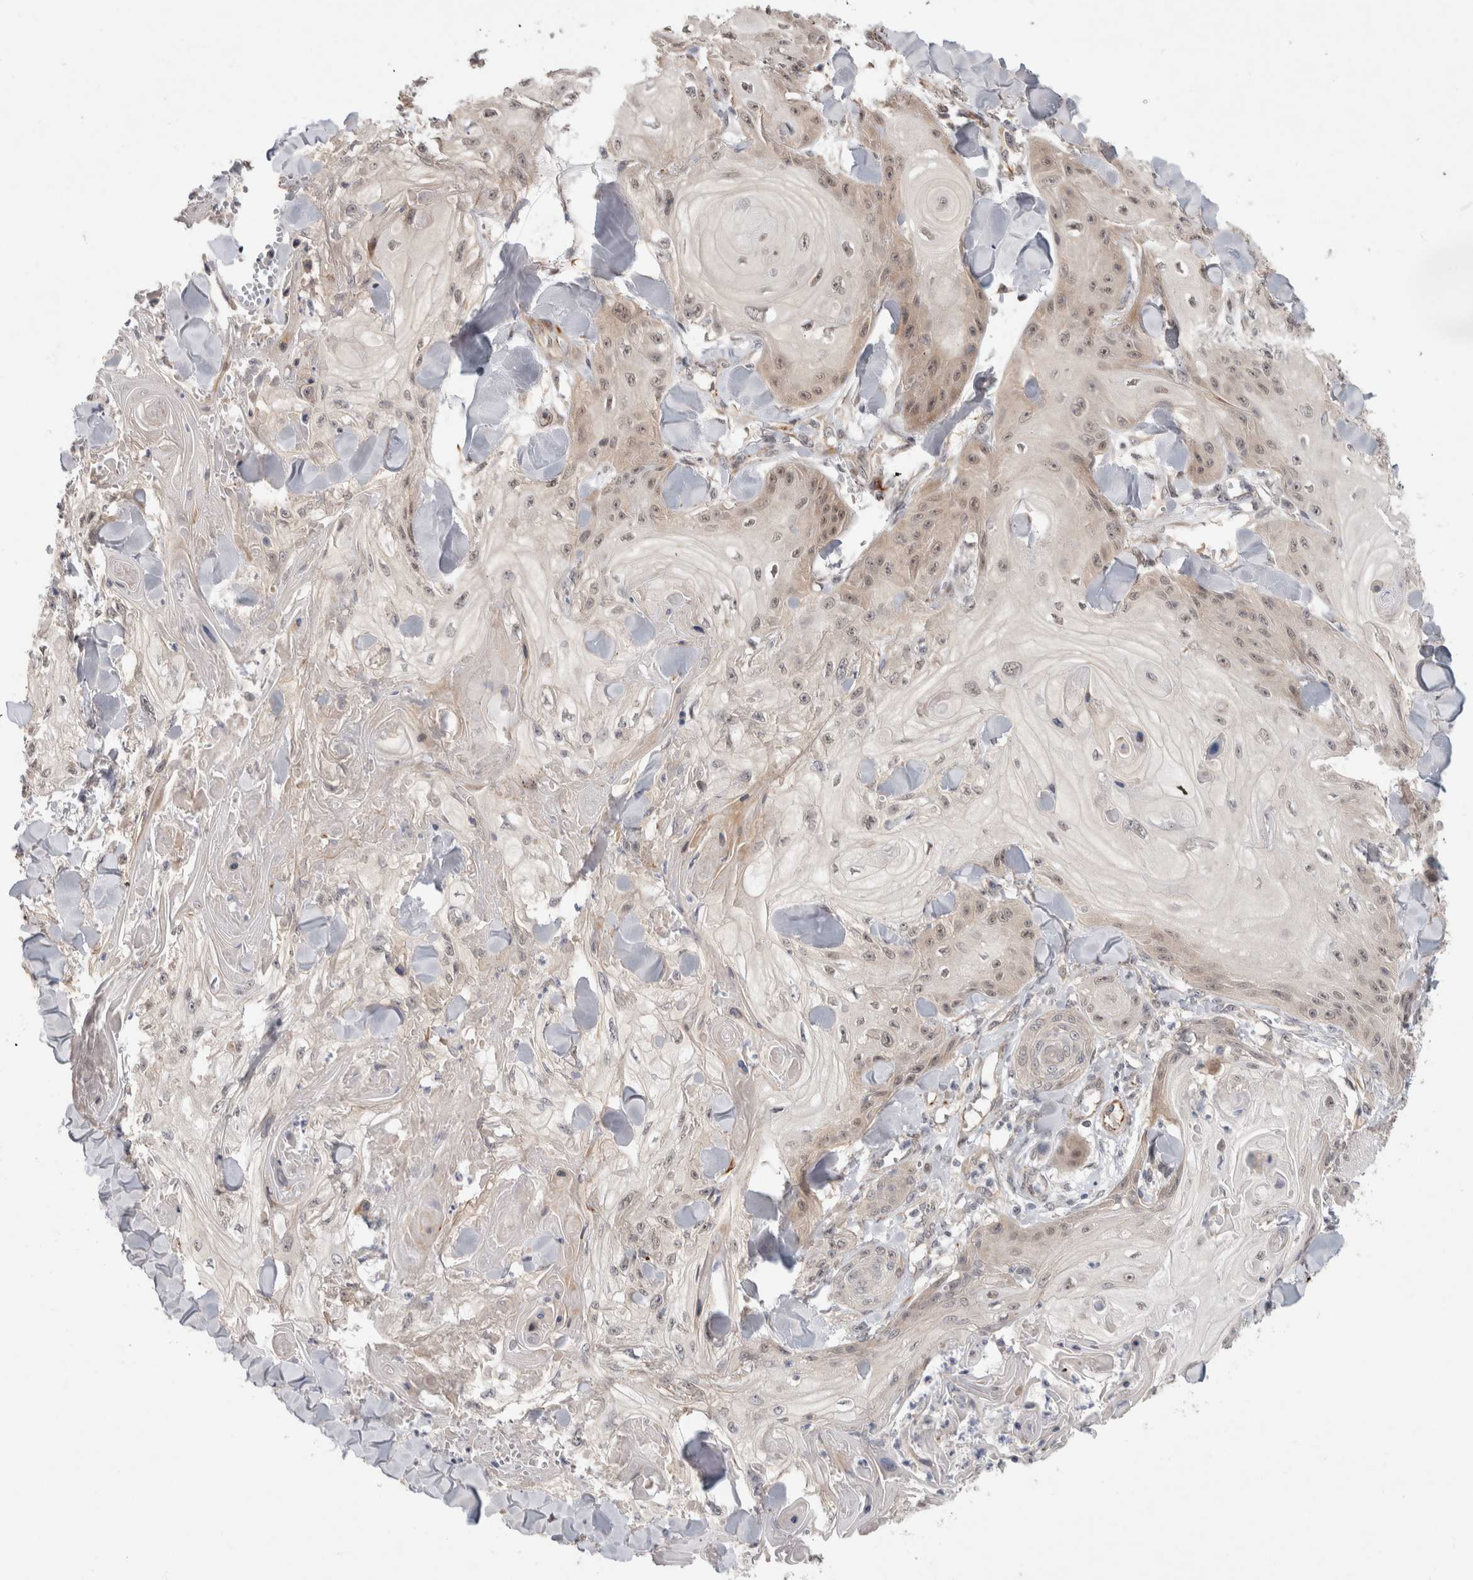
{"staining": {"intensity": "weak", "quantity": "<25%", "location": "cytoplasmic/membranous"}, "tissue": "skin cancer", "cell_type": "Tumor cells", "image_type": "cancer", "snomed": [{"axis": "morphology", "description": "Squamous cell carcinoma, NOS"}, {"axis": "topography", "description": "Skin"}], "caption": "IHC image of squamous cell carcinoma (skin) stained for a protein (brown), which shows no positivity in tumor cells. Nuclei are stained in blue.", "gene": "CRISPLD1", "patient": {"sex": "male", "age": 74}}